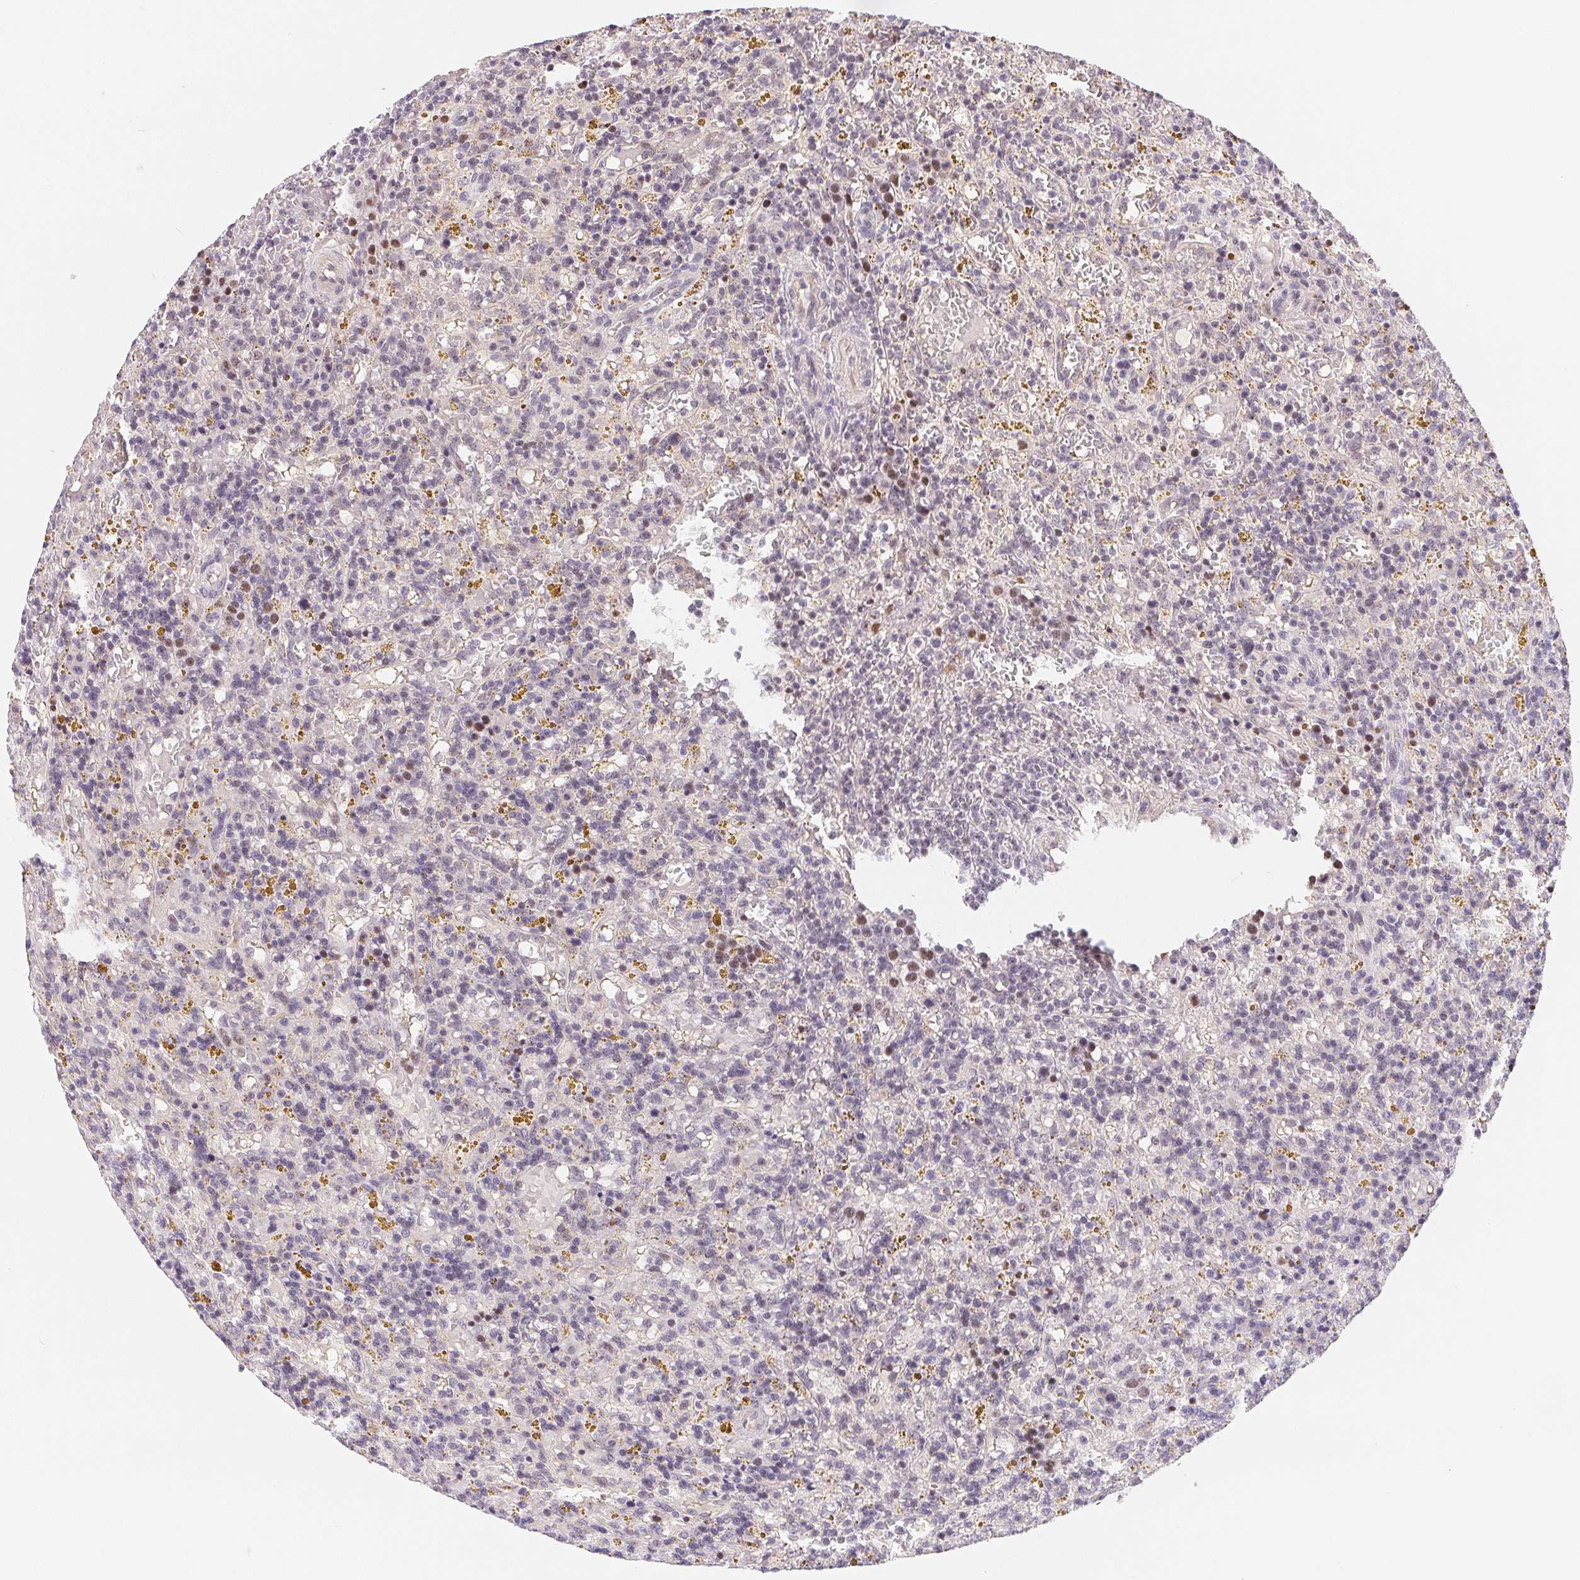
{"staining": {"intensity": "negative", "quantity": "none", "location": "none"}, "tissue": "lymphoma", "cell_type": "Tumor cells", "image_type": "cancer", "snomed": [{"axis": "morphology", "description": "Malignant lymphoma, non-Hodgkin's type, Low grade"}, {"axis": "topography", "description": "Spleen"}], "caption": "Micrograph shows no protein positivity in tumor cells of malignant lymphoma, non-Hodgkin's type (low-grade) tissue.", "gene": "LCA5L", "patient": {"sex": "female", "age": 65}}